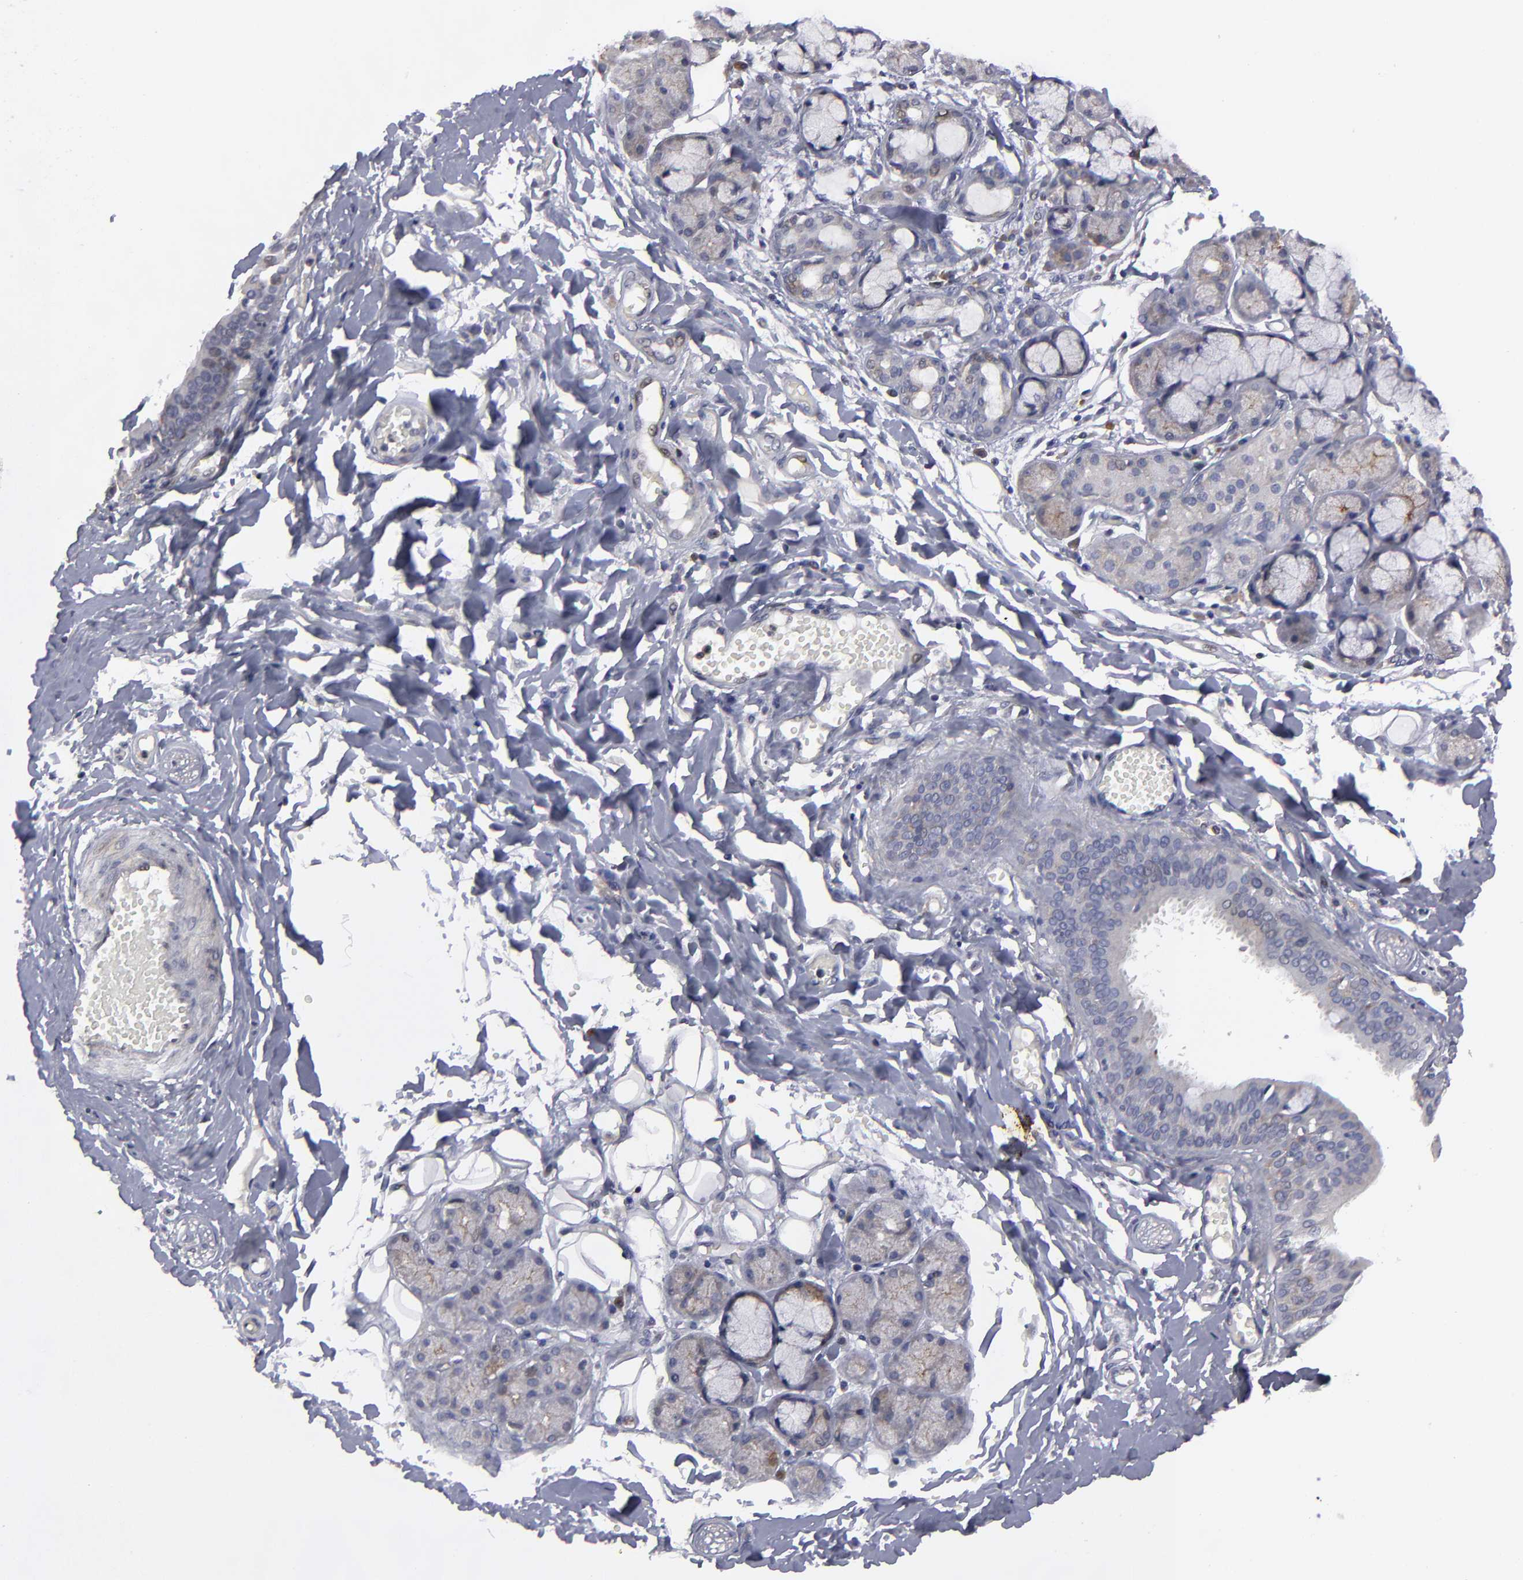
{"staining": {"intensity": "weak", "quantity": "25%-75%", "location": "cytoplasmic/membranous"}, "tissue": "salivary gland", "cell_type": "Glandular cells", "image_type": "normal", "snomed": [{"axis": "morphology", "description": "Normal tissue, NOS"}, {"axis": "topography", "description": "Skeletal muscle"}, {"axis": "topography", "description": "Oral tissue"}, {"axis": "topography", "description": "Salivary gland"}, {"axis": "topography", "description": "Peripheral nerve tissue"}], "caption": "The immunohistochemical stain highlights weak cytoplasmic/membranous expression in glandular cells of normal salivary gland.", "gene": "CEP97", "patient": {"sex": "male", "age": 54}}